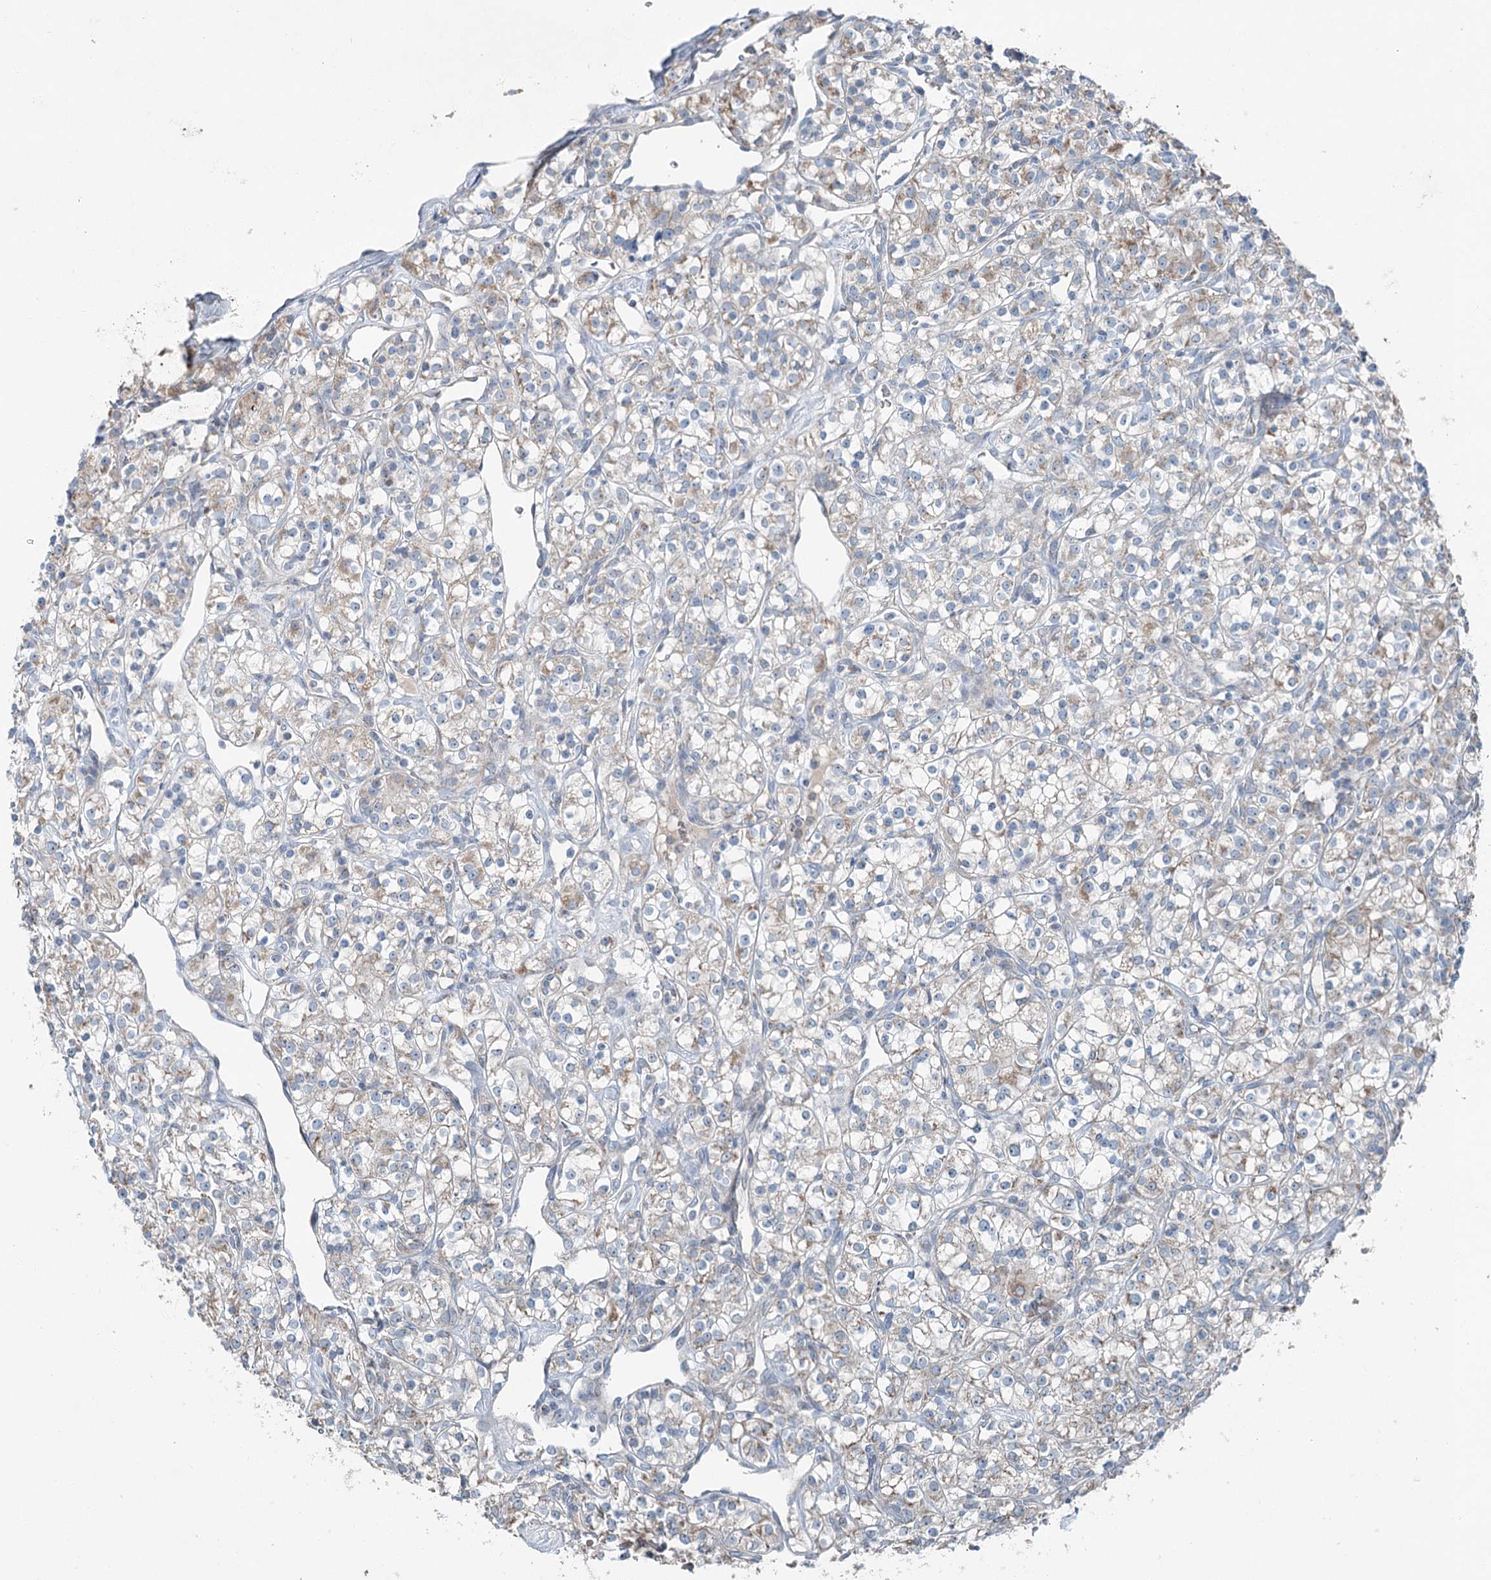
{"staining": {"intensity": "weak", "quantity": "25%-75%", "location": "cytoplasmic/membranous"}, "tissue": "renal cancer", "cell_type": "Tumor cells", "image_type": "cancer", "snomed": [{"axis": "morphology", "description": "Adenocarcinoma, NOS"}, {"axis": "topography", "description": "Kidney"}], "caption": "Approximately 25%-75% of tumor cells in renal cancer (adenocarcinoma) demonstrate weak cytoplasmic/membranous protein expression as visualized by brown immunohistochemical staining.", "gene": "CHCHD5", "patient": {"sex": "male", "age": 77}}